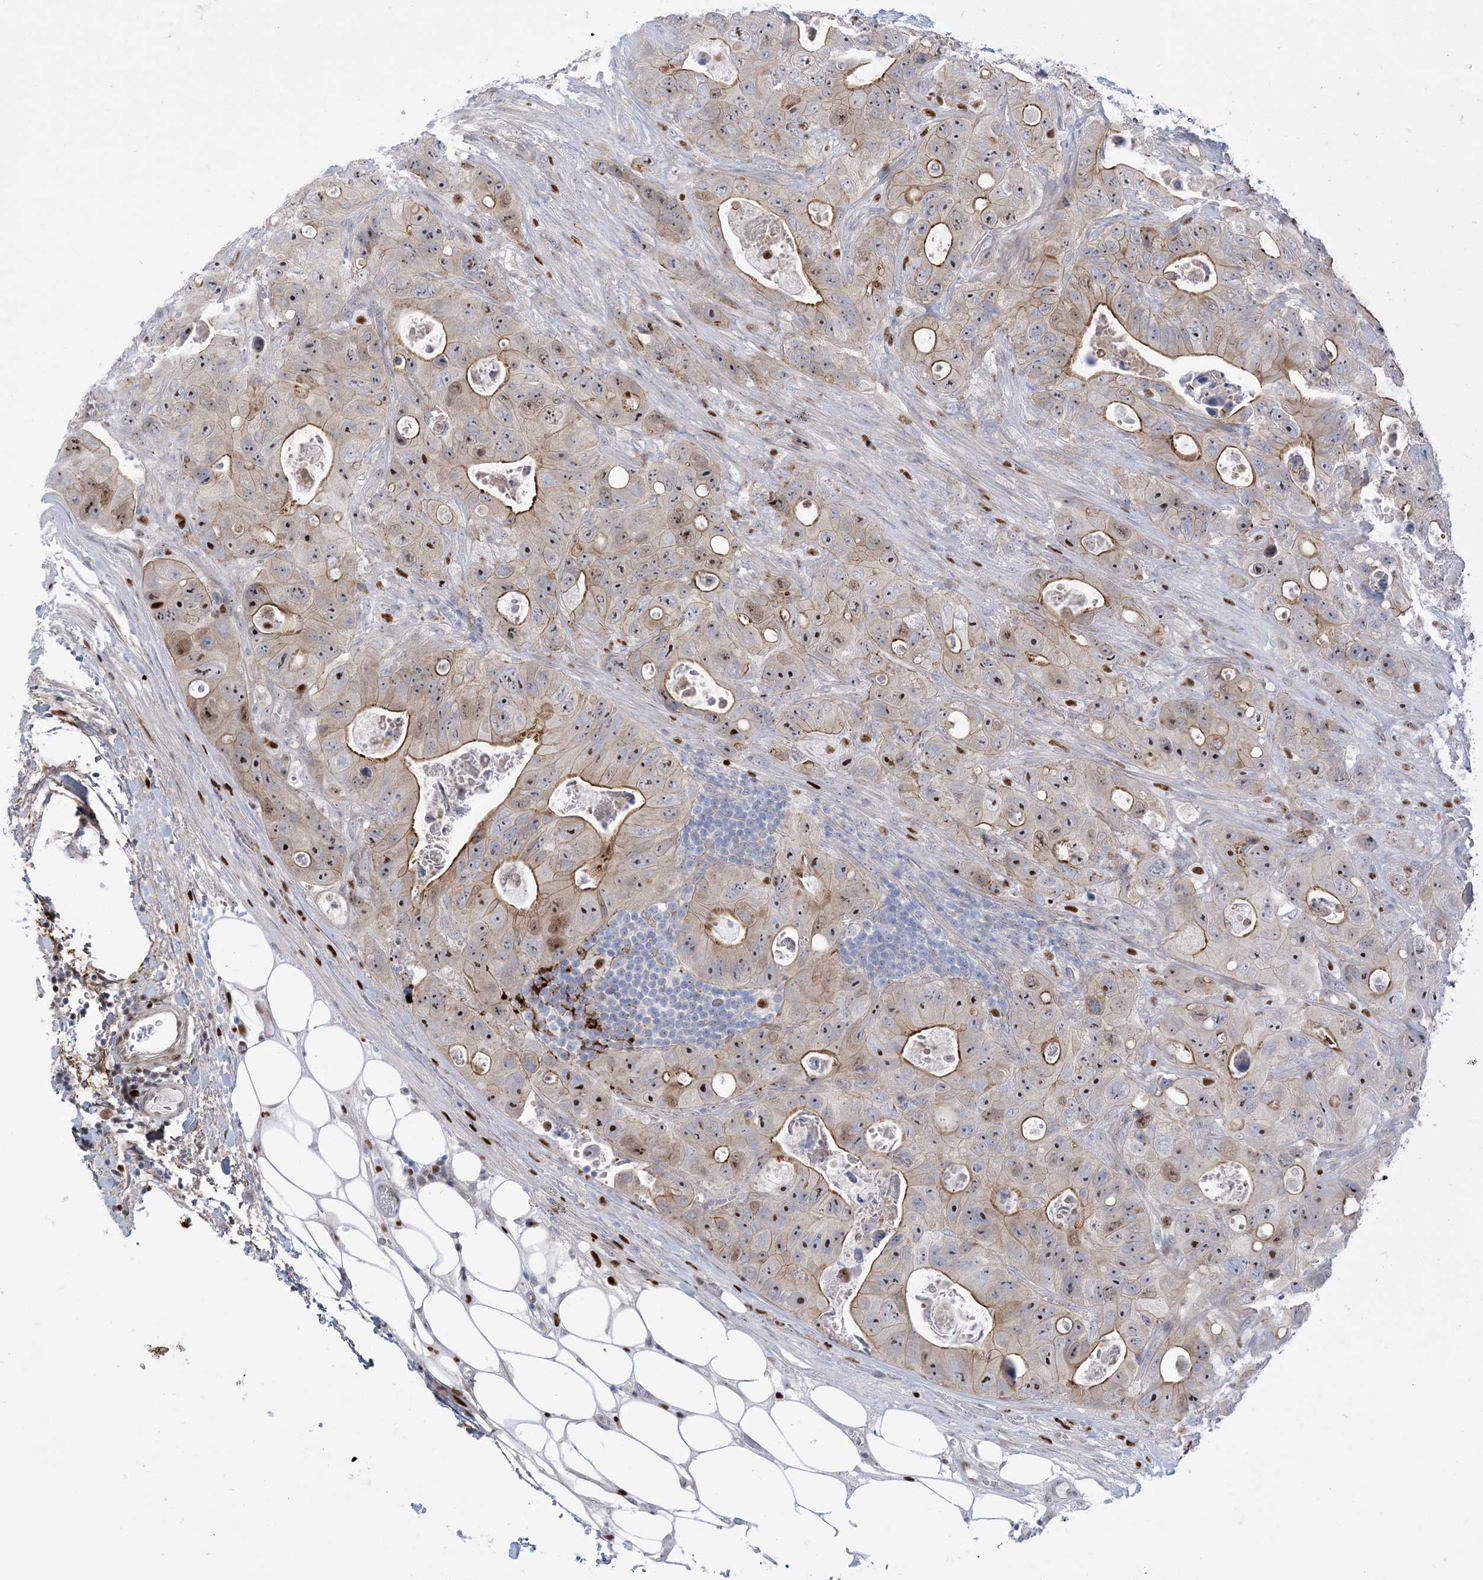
{"staining": {"intensity": "moderate", "quantity": ">75%", "location": "cytoplasmic/membranous,nuclear"}, "tissue": "colorectal cancer", "cell_type": "Tumor cells", "image_type": "cancer", "snomed": [{"axis": "morphology", "description": "Adenocarcinoma, NOS"}, {"axis": "topography", "description": "Colon"}], "caption": "Tumor cells reveal moderate cytoplasmic/membranous and nuclear positivity in approximately >75% of cells in colorectal cancer.", "gene": "MARS2", "patient": {"sex": "female", "age": 46}}